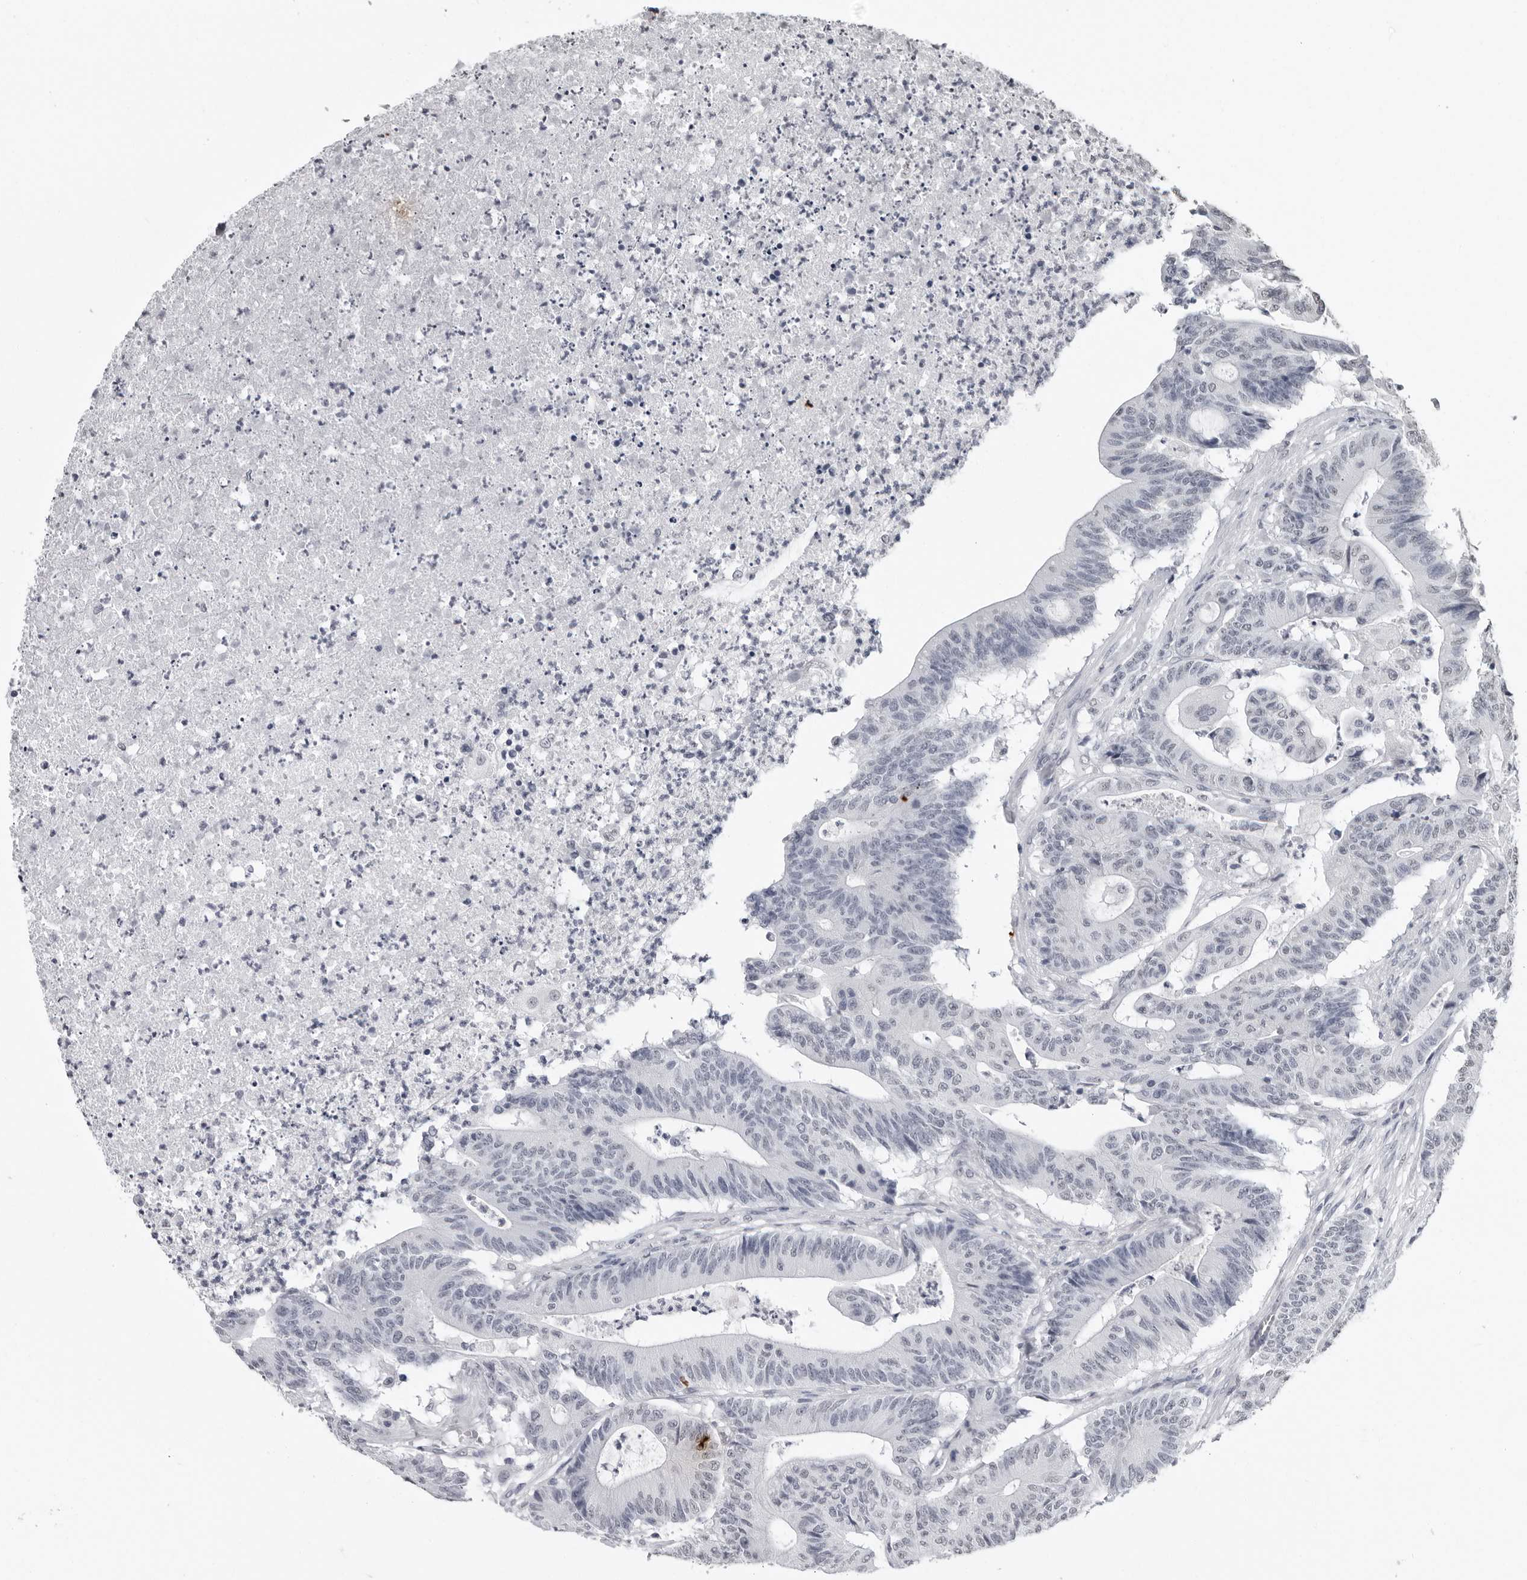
{"staining": {"intensity": "negative", "quantity": "none", "location": "none"}, "tissue": "colorectal cancer", "cell_type": "Tumor cells", "image_type": "cancer", "snomed": [{"axis": "morphology", "description": "Adenocarcinoma, NOS"}, {"axis": "topography", "description": "Colon"}], "caption": "Colorectal adenocarcinoma was stained to show a protein in brown. There is no significant staining in tumor cells.", "gene": "HEPACAM", "patient": {"sex": "female", "age": 84}}